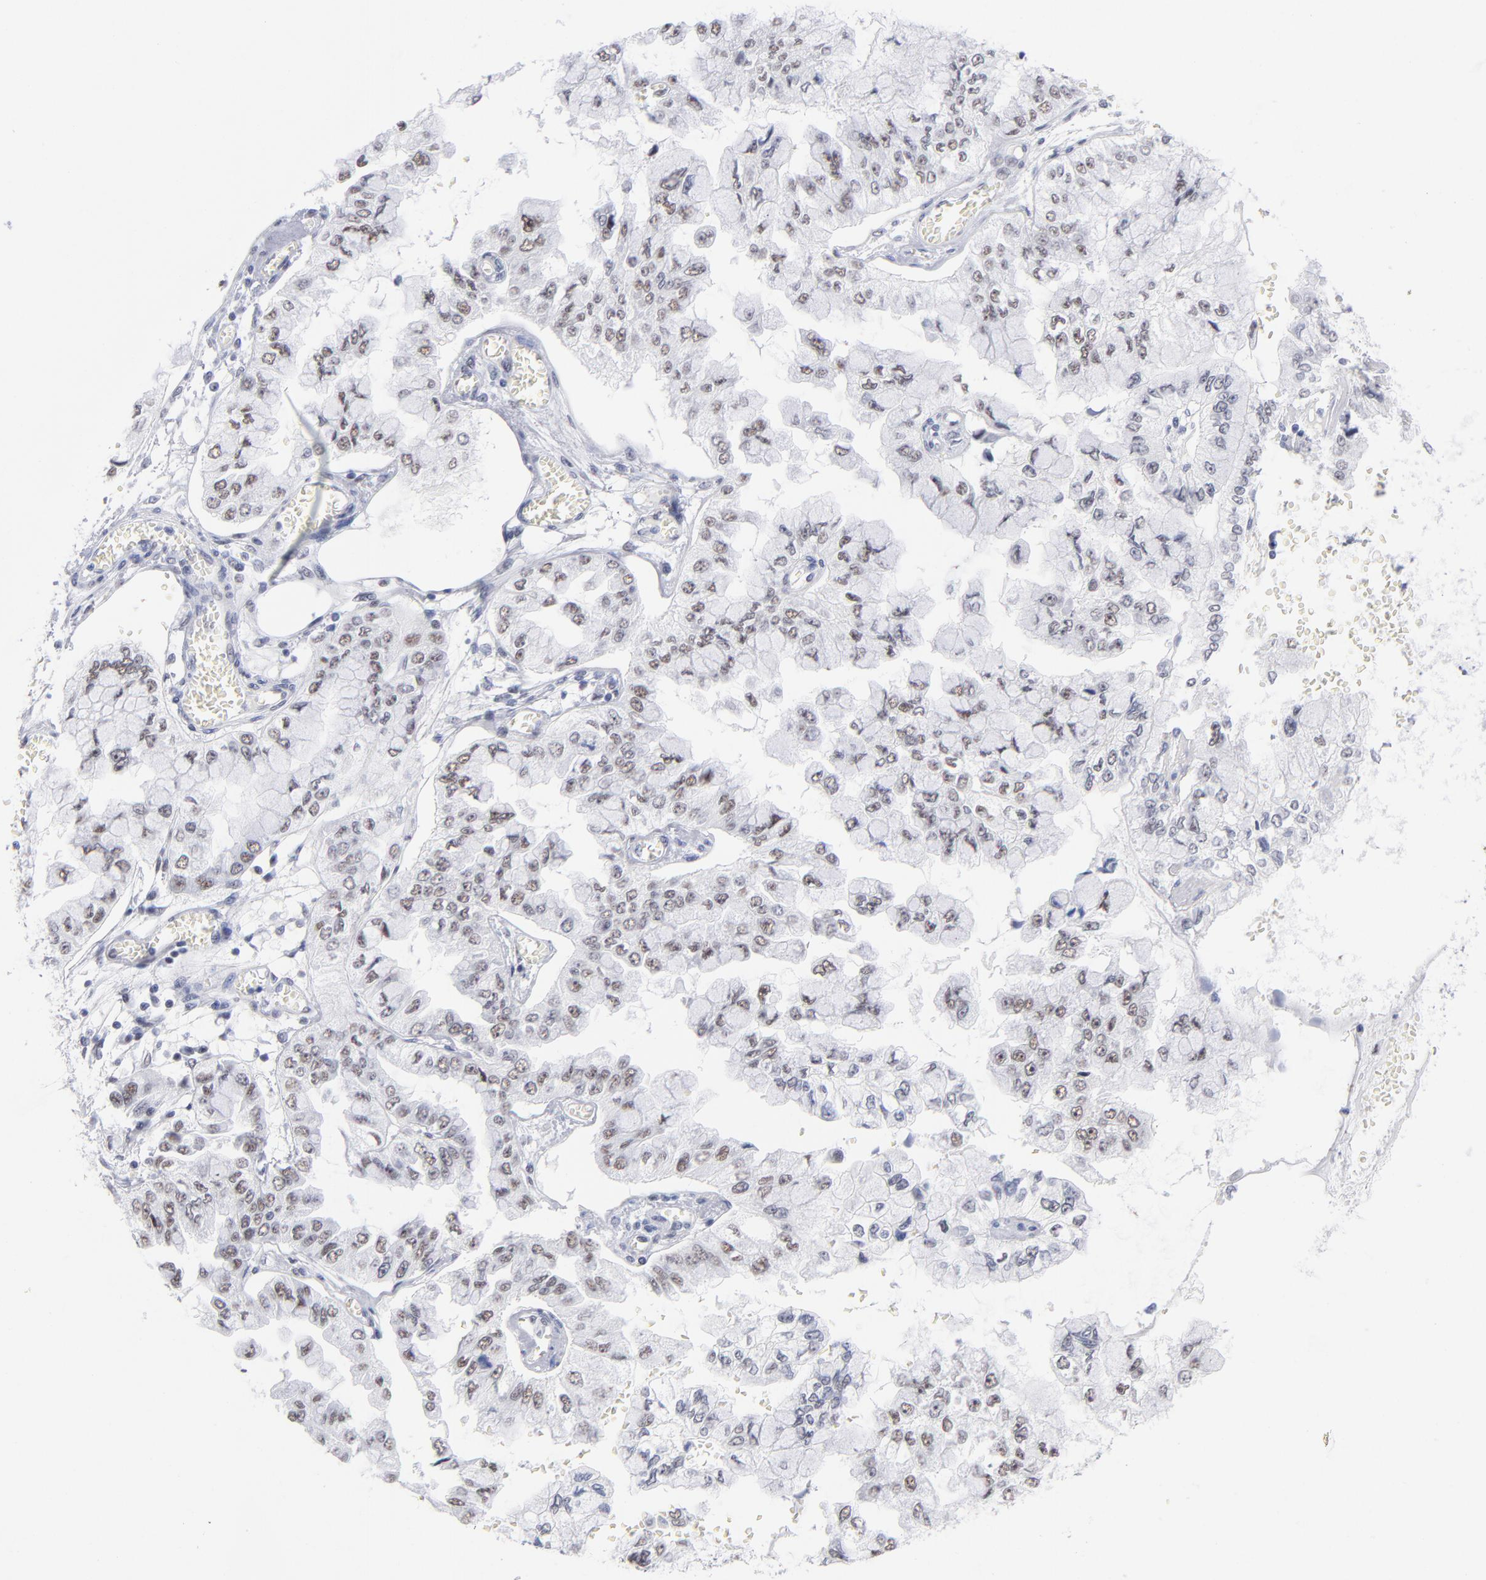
{"staining": {"intensity": "weak", "quantity": "25%-75%", "location": "nuclear"}, "tissue": "liver cancer", "cell_type": "Tumor cells", "image_type": "cancer", "snomed": [{"axis": "morphology", "description": "Cholangiocarcinoma"}, {"axis": "topography", "description": "Liver"}], "caption": "This is a micrograph of immunohistochemistry staining of liver cholangiocarcinoma, which shows weak positivity in the nuclear of tumor cells.", "gene": "SNRPB", "patient": {"sex": "female", "age": 79}}